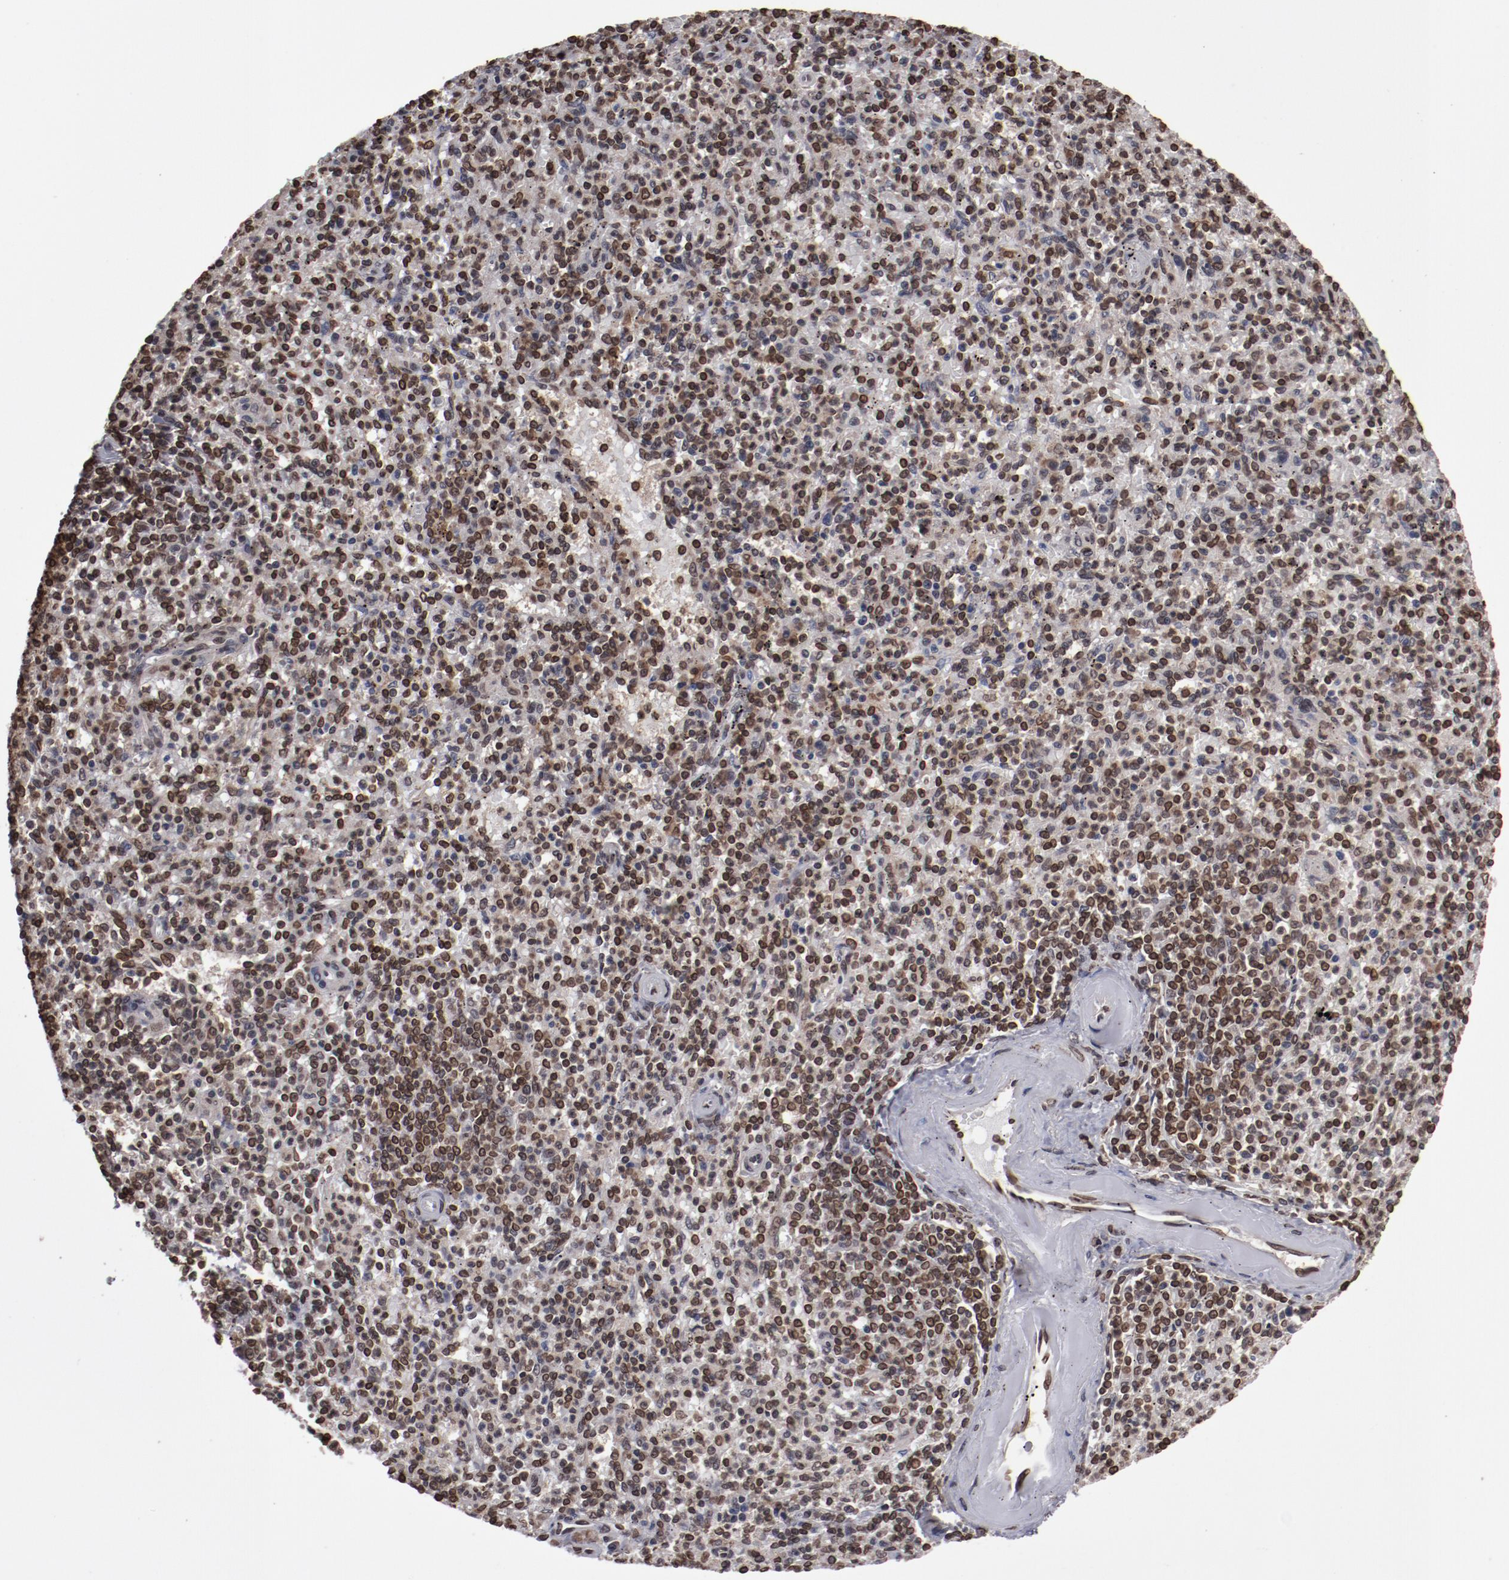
{"staining": {"intensity": "moderate", "quantity": ">75%", "location": "nuclear"}, "tissue": "spleen", "cell_type": "Cells in red pulp", "image_type": "normal", "snomed": [{"axis": "morphology", "description": "Normal tissue, NOS"}, {"axis": "topography", "description": "Spleen"}], "caption": "Immunohistochemical staining of normal human spleen displays >75% levels of moderate nuclear protein staining in about >75% of cells in red pulp. (Stains: DAB (3,3'-diaminobenzidine) in brown, nuclei in blue, Microscopy: brightfield microscopy at high magnification).", "gene": "AKT1", "patient": {"sex": "male", "age": 72}}